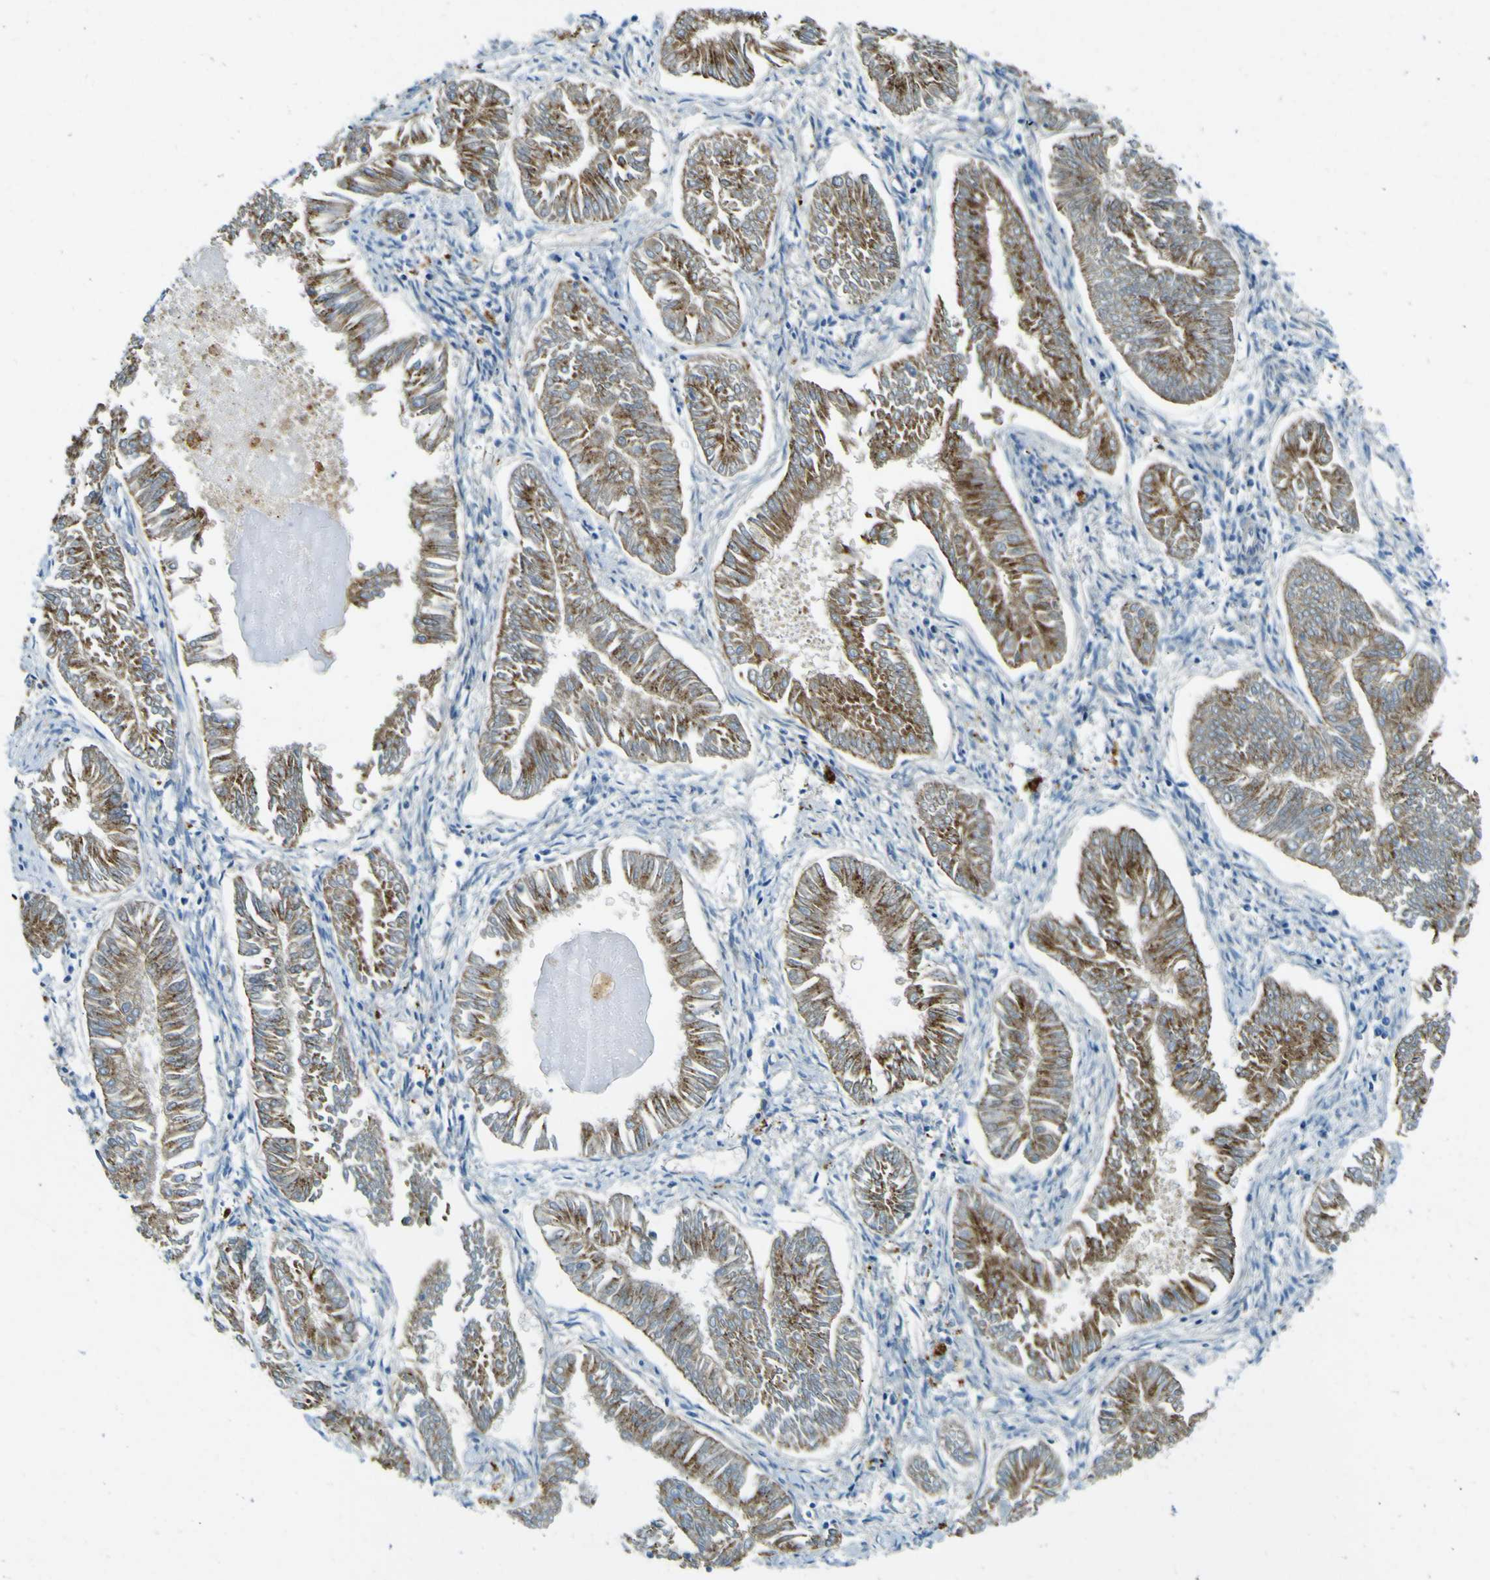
{"staining": {"intensity": "moderate", "quantity": ">75%", "location": "cytoplasmic/membranous"}, "tissue": "endometrial cancer", "cell_type": "Tumor cells", "image_type": "cancer", "snomed": [{"axis": "morphology", "description": "Adenocarcinoma, NOS"}, {"axis": "topography", "description": "Endometrium"}], "caption": "Endometrial cancer (adenocarcinoma) stained for a protein (brown) displays moderate cytoplasmic/membranous positive positivity in about >75% of tumor cells.", "gene": "PDE9A", "patient": {"sex": "female", "age": 53}}